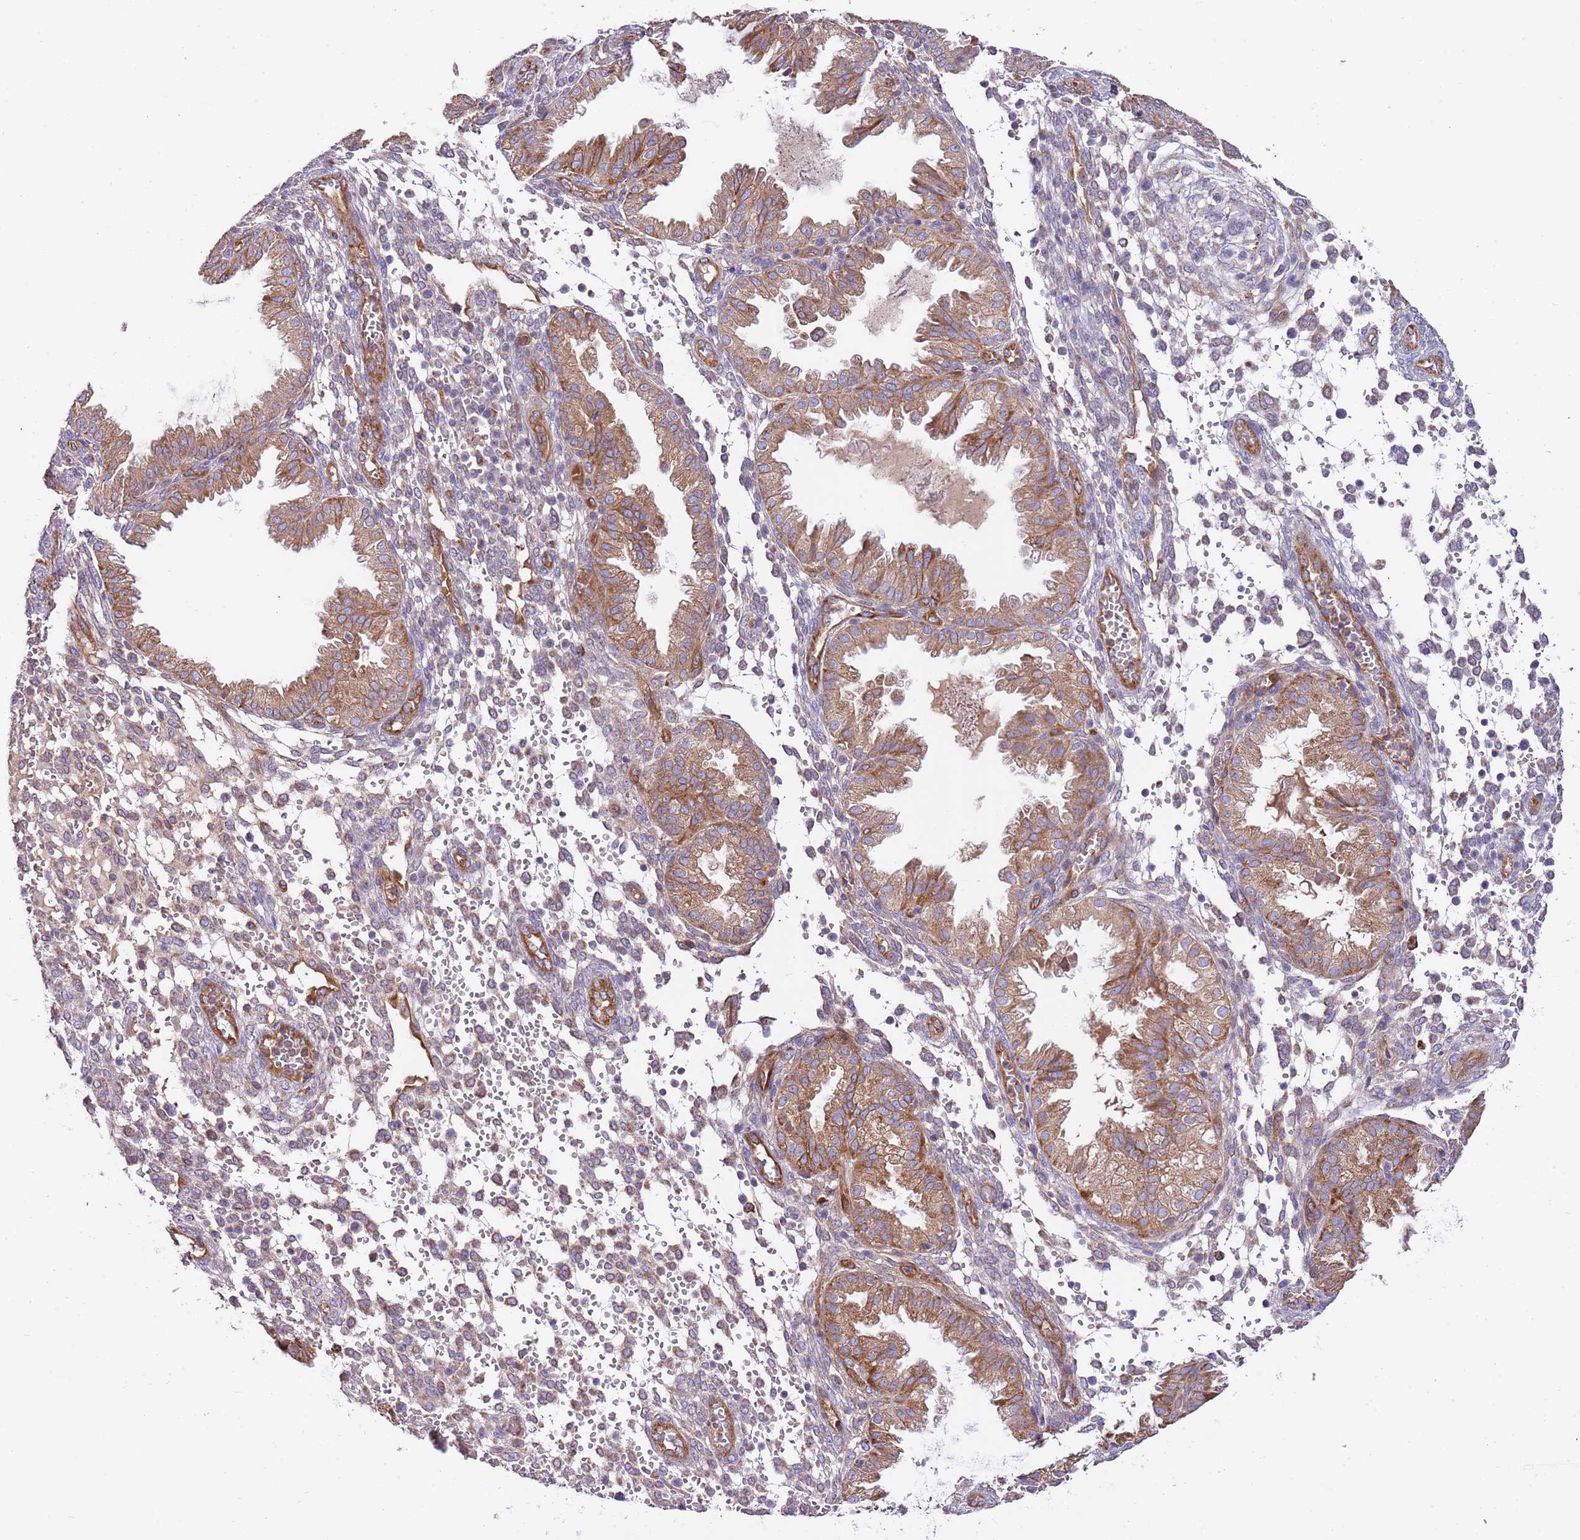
{"staining": {"intensity": "weak", "quantity": "<25%", "location": "cytoplasmic/membranous"}, "tissue": "endometrium", "cell_type": "Cells in endometrial stroma", "image_type": "normal", "snomed": [{"axis": "morphology", "description": "Normal tissue, NOS"}, {"axis": "topography", "description": "Endometrium"}], "caption": "DAB immunohistochemical staining of unremarkable human endometrium reveals no significant staining in cells in endometrial stroma.", "gene": "DOCK6", "patient": {"sex": "female", "age": 33}}